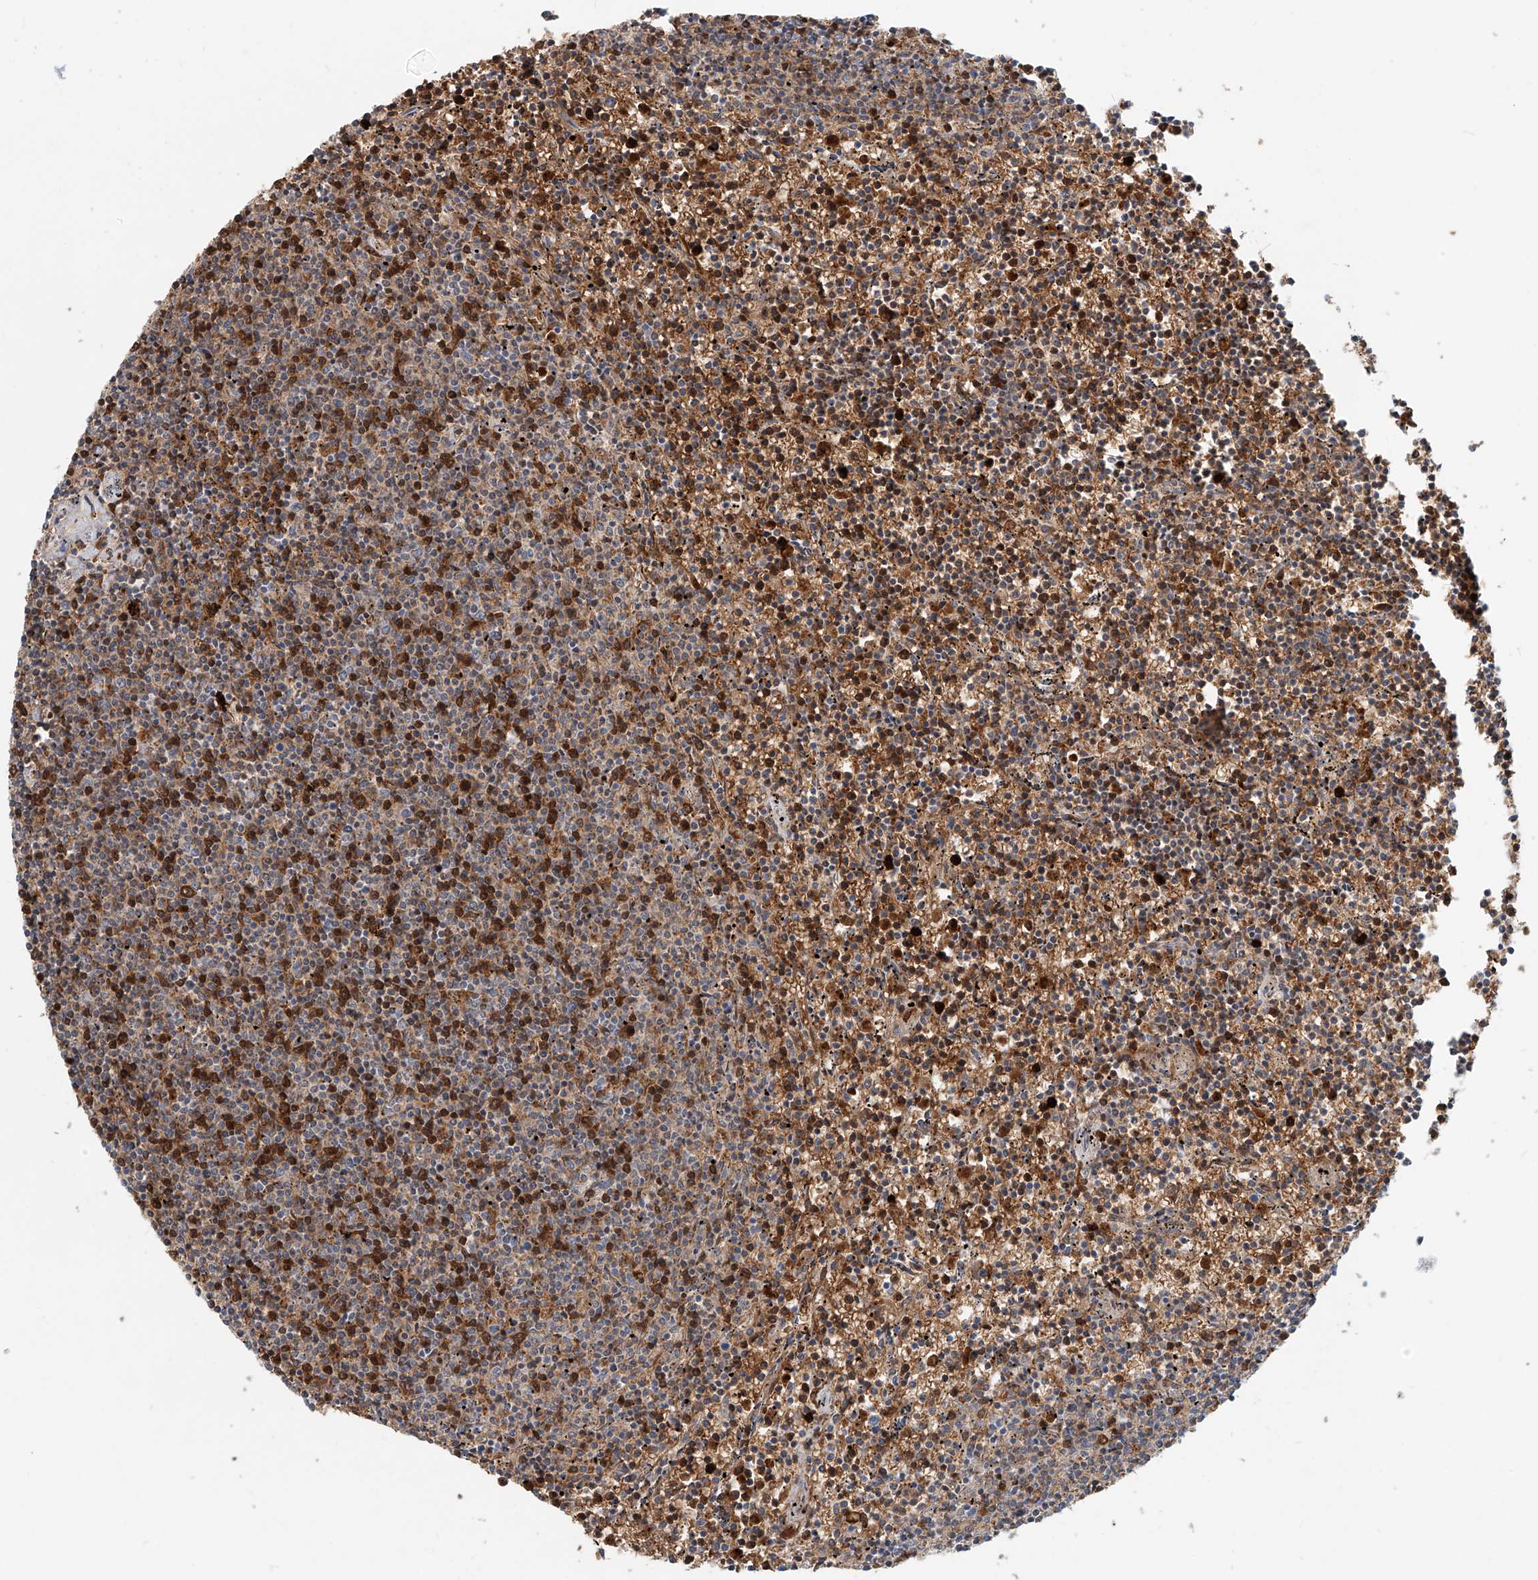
{"staining": {"intensity": "moderate", "quantity": "<25%", "location": "cytoplasmic/membranous"}, "tissue": "lymphoma", "cell_type": "Tumor cells", "image_type": "cancer", "snomed": [{"axis": "morphology", "description": "Malignant lymphoma, non-Hodgkin's type, Low grade"}, {"axis": "topography", "description": "Spleen"}], "caption": "Protein expression analysis of human malignant lymphoma, non-Hodgkin's type (low-grade) reveals moderate cytoplasmic/membranous expression in about <25% of tumor cells.", "gene": "PTPRA", "patient": {"sex": "female", "age": 50}}